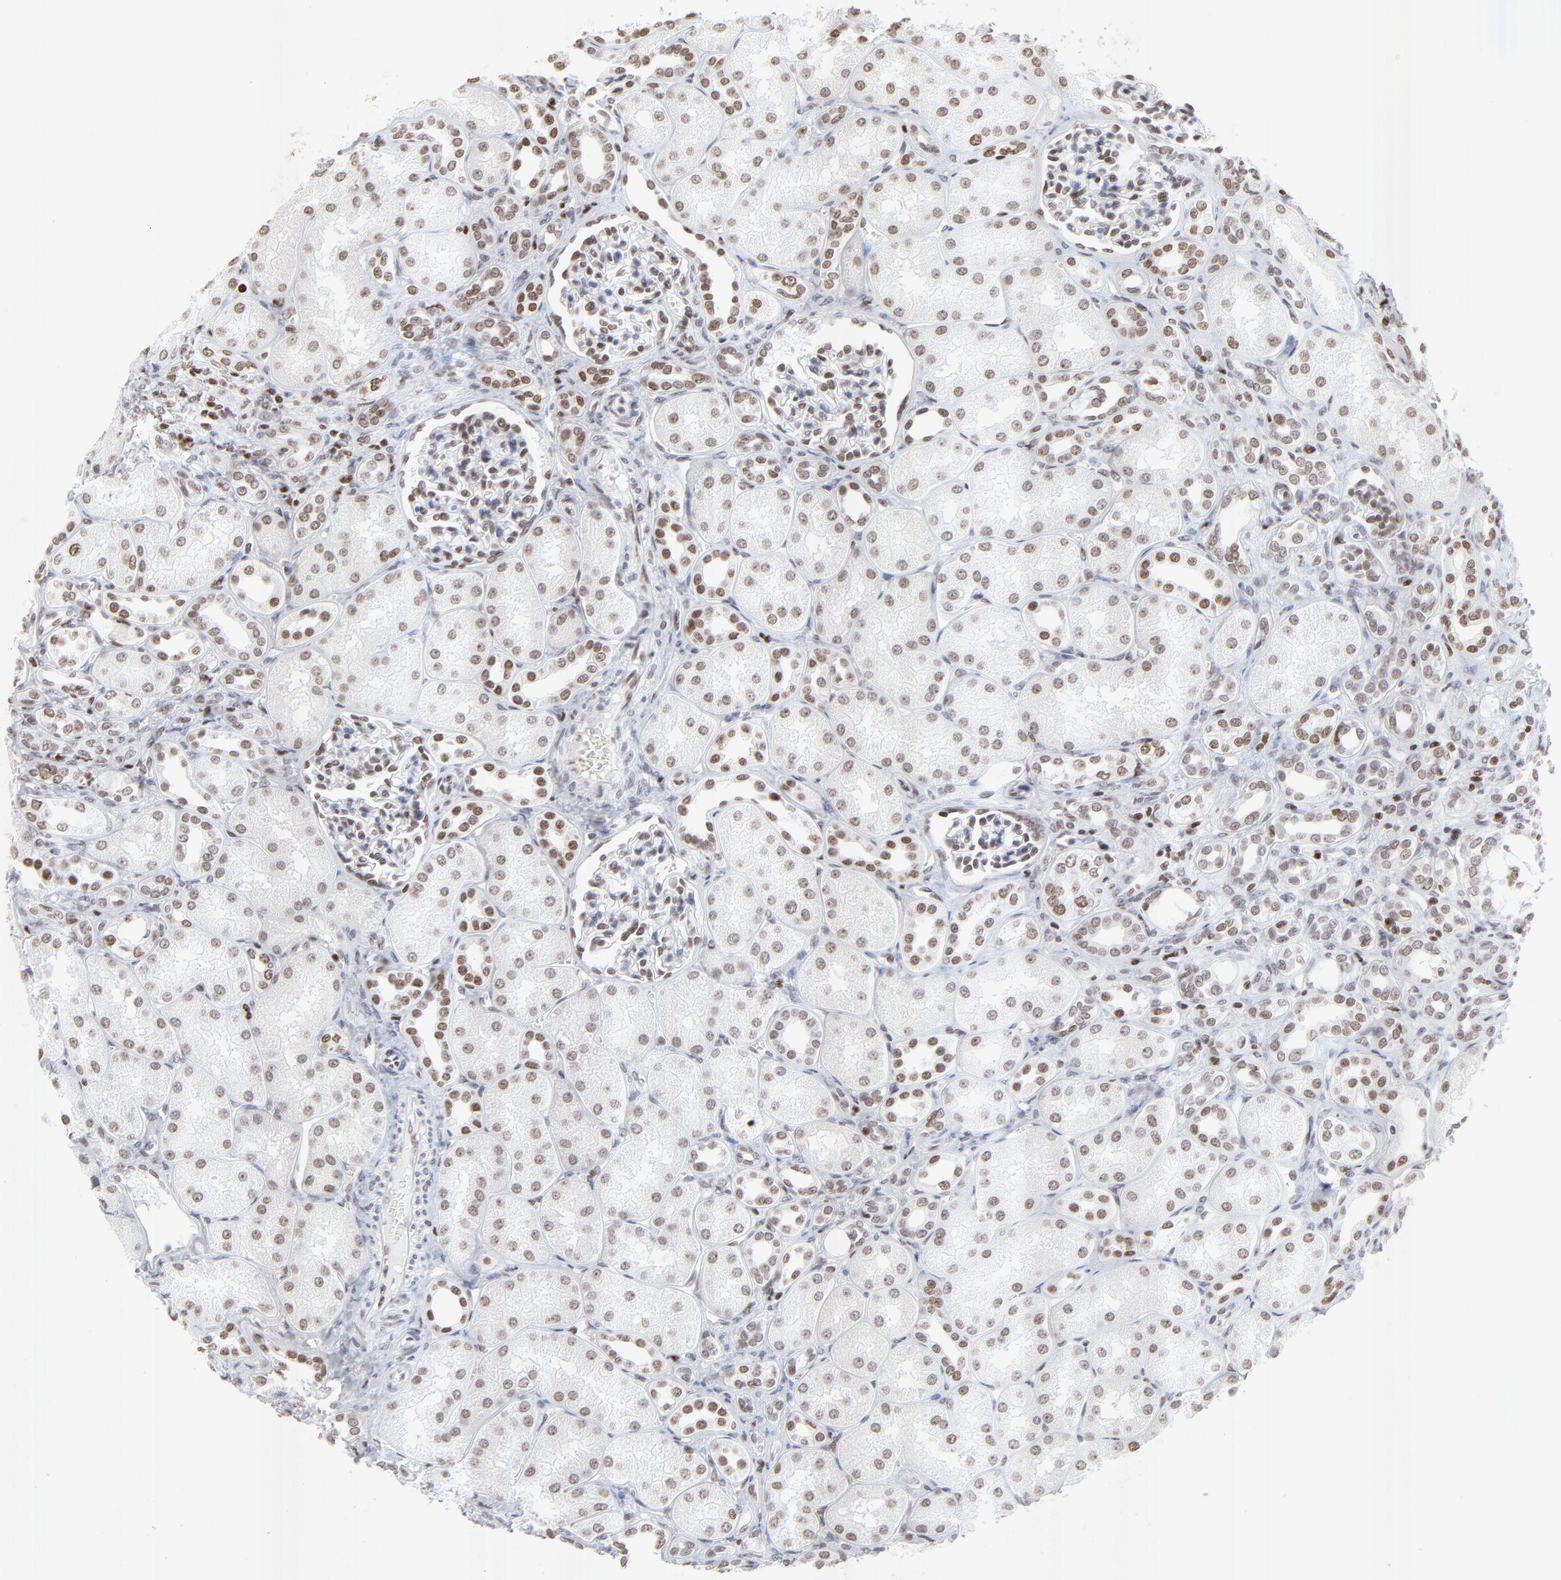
{"staining": {"intensity": "moderate", "quantity": "25%-75%", "location": "nuclear"}, "tissue": "kidney", "cell_type": "Cells in glomeruli", "image_type": "normal", "snomed": [{"axis": "morphology", "description": "Normal tissue, NOS"}, {"axis": "topography", "description": "Kidney"}], "caption": "Moderate nuclear expression for a protein is identified in about 25%-75% of cells in glomeruli of benign kidney using immunohistochemistry (IHC).", "gene": "PARP1", "patient": {"sex": "male", "age": 7}}